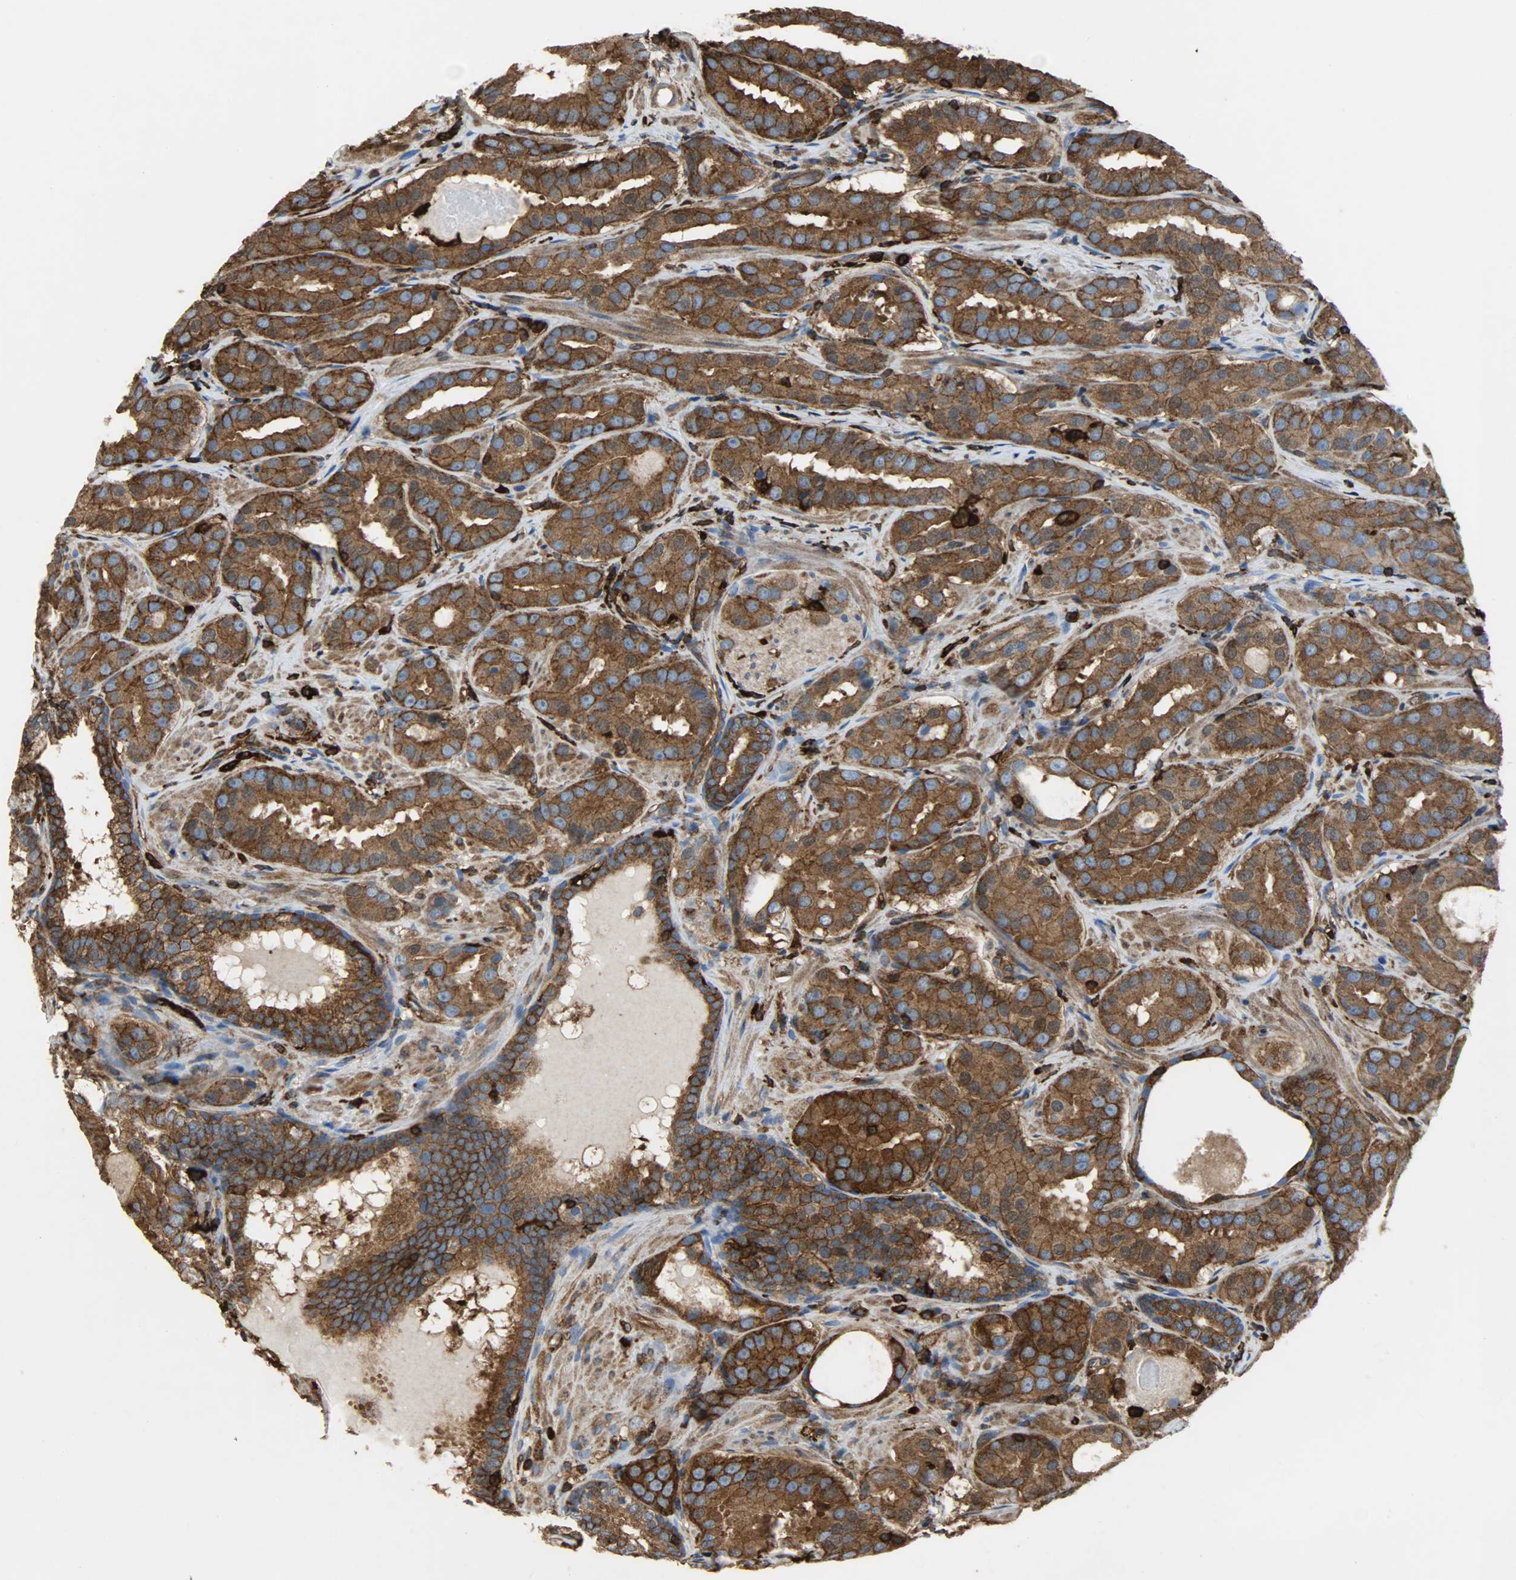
{"staining": {"intensity": "strong", "quantity": ">75%", "location": "cytoplasmic/membranous"}, "tissue": "prostate cancer", "cell_type": "Tumor cells", "image_type": "cancer", "snomed": [{"axis": "morphology", "description": "Adenocarcinoma, Low grade"}, {"axis": "topography", "description": "Prostate"}], "caption": "IHC histopathology image of human prostate cancer stained for a protein (brown), which displays high levels of strong cytoplasmic/membranous expression in about >75% of tumor cells.", "gene": "VASP", "patient": {"sex": "male", "age": 59}}